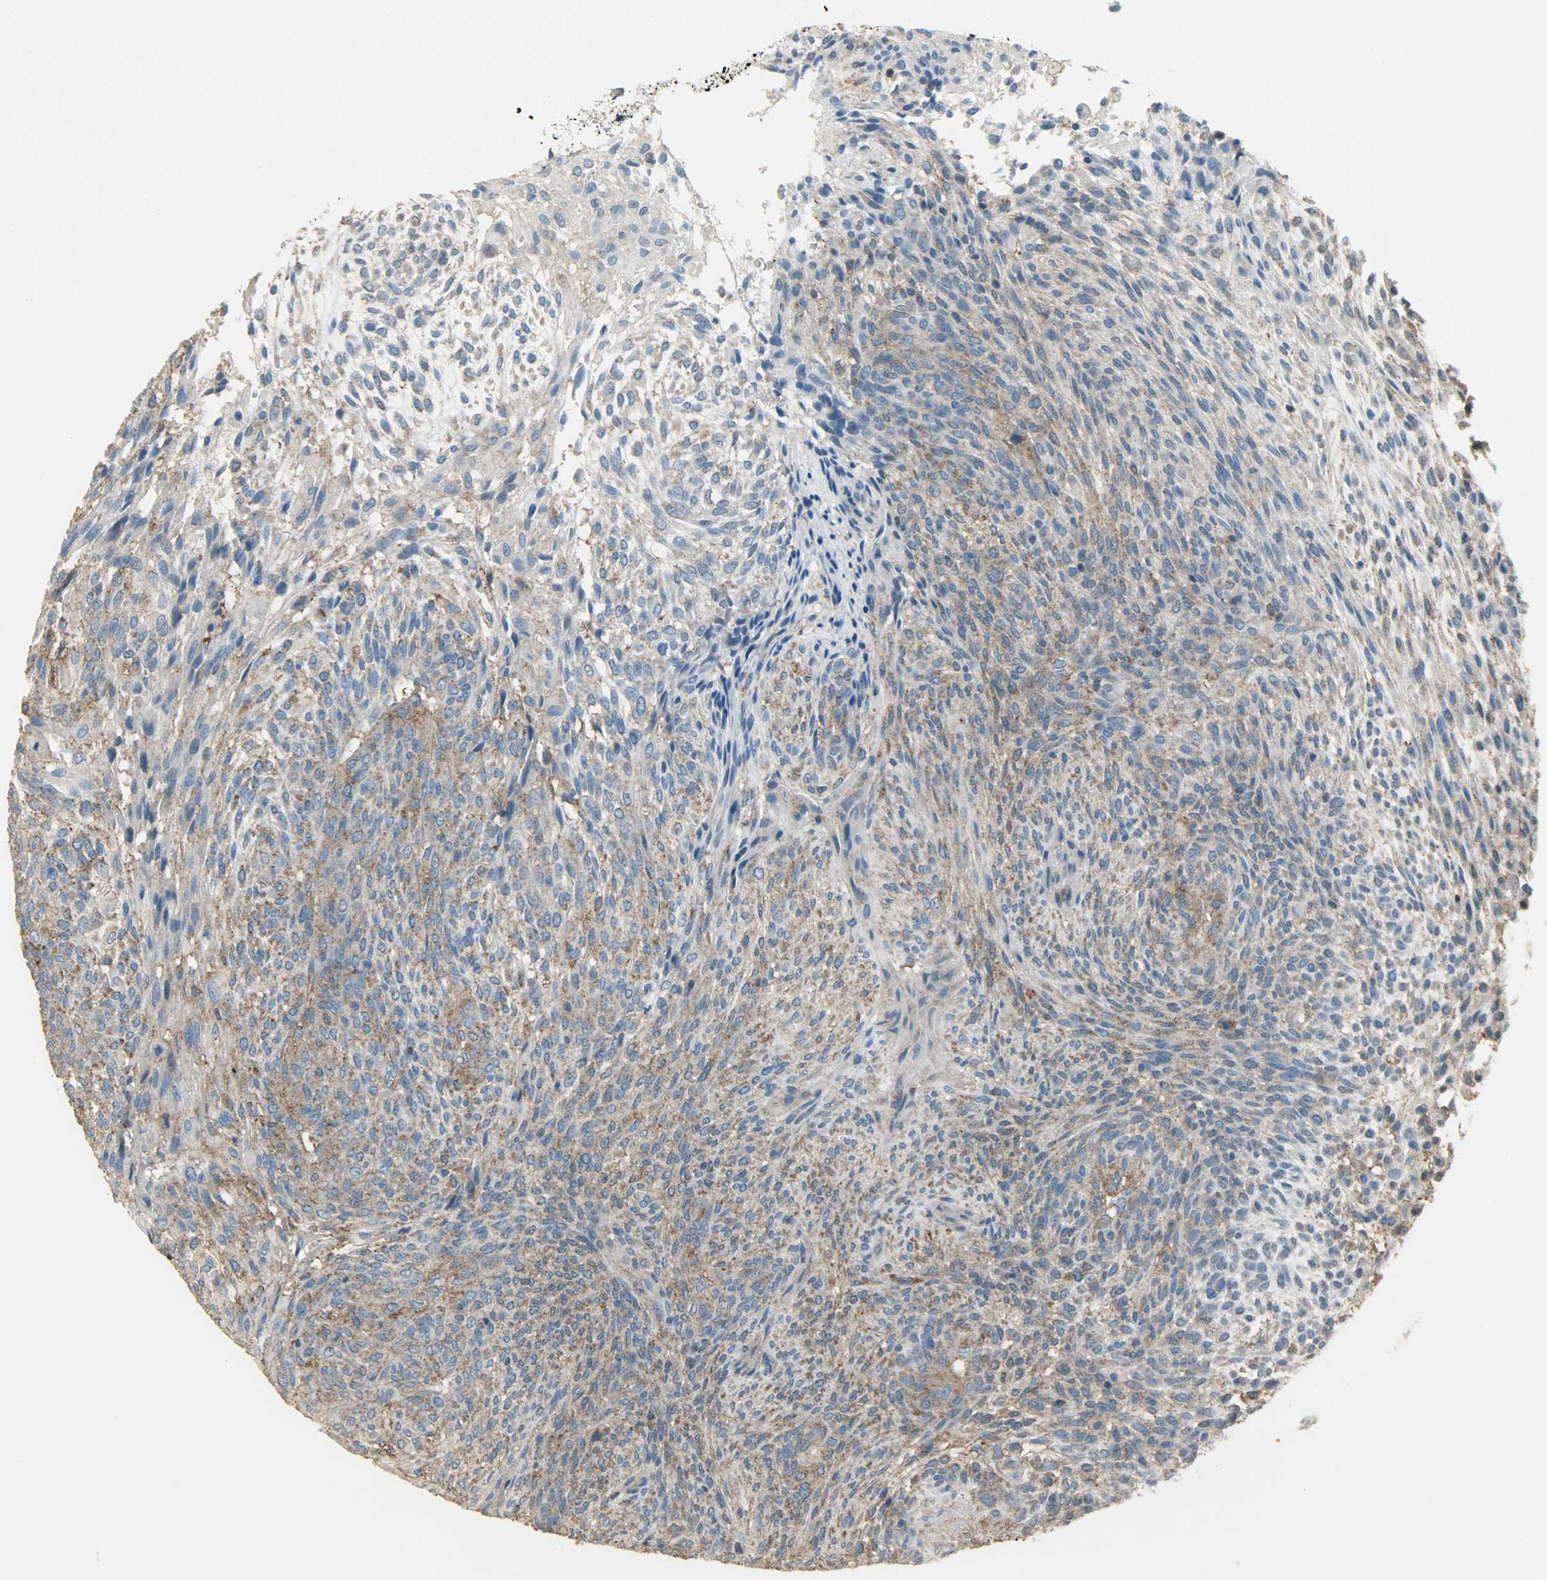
{"staining": {"intensity": "weak", "quantity": ">75%", "location": "cytoplasmic/membranous"}, "tissue": "glioma", "cell_type": "Tumor cells", "image_type": "cancer", "snomed": [{"axis": "morphology", "description": "Glioma, malignant, High grade"}, {"axis": "topography", "description": "Cerebral cortex"}], "caption": "Immunohistochemistry (DAB (3,3'-diaminobenzidine)) staining of malignant glioma (high-grade) demonstrates weak cytoplasmic/membranous protein staining in about >75% of tumor cells.", "gene": "DNAJA4", "patient": {"sex": "female", "age": 55}}